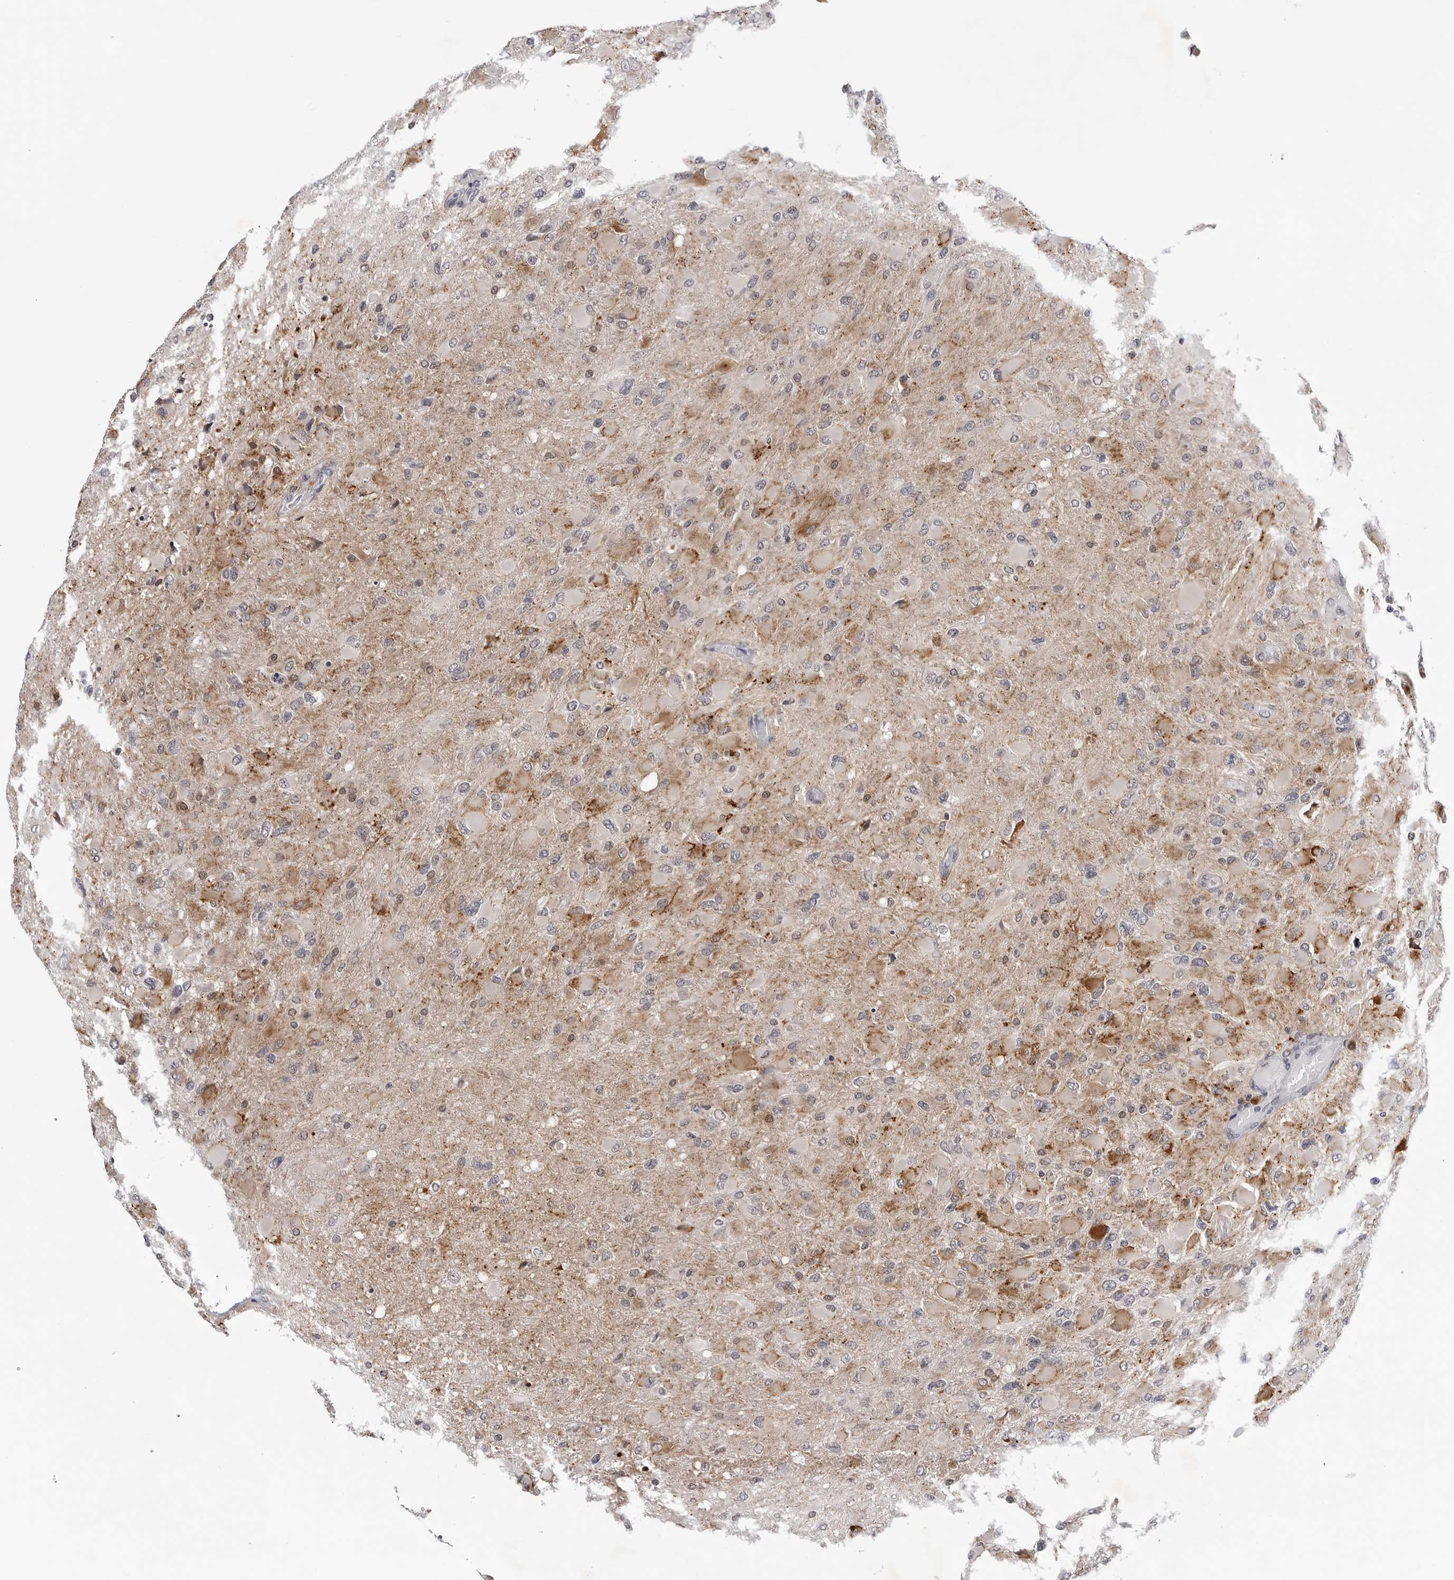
{"staining": {"intensity": "weak", "quantity": ">75%", "location": "cytoplasmic/membranous"}, "tissue": "glioma", "cell_type": "Tumor cells", "image_type": "cancer", "snomed": [{"axis": "morphology", "description": "Glioma, malignant, High grade"}, {"axis": "topography", "description": "Cerebral cortex"}], "caption": "IHC histopathology image of human glioma stained for a protein (brown), which demonstrates low levels of weak cytoplasmic/membranous positivity in about >75% of tumor cells.", "gene": "CDK20", "patient": {"sex": "female", "age": 36}}